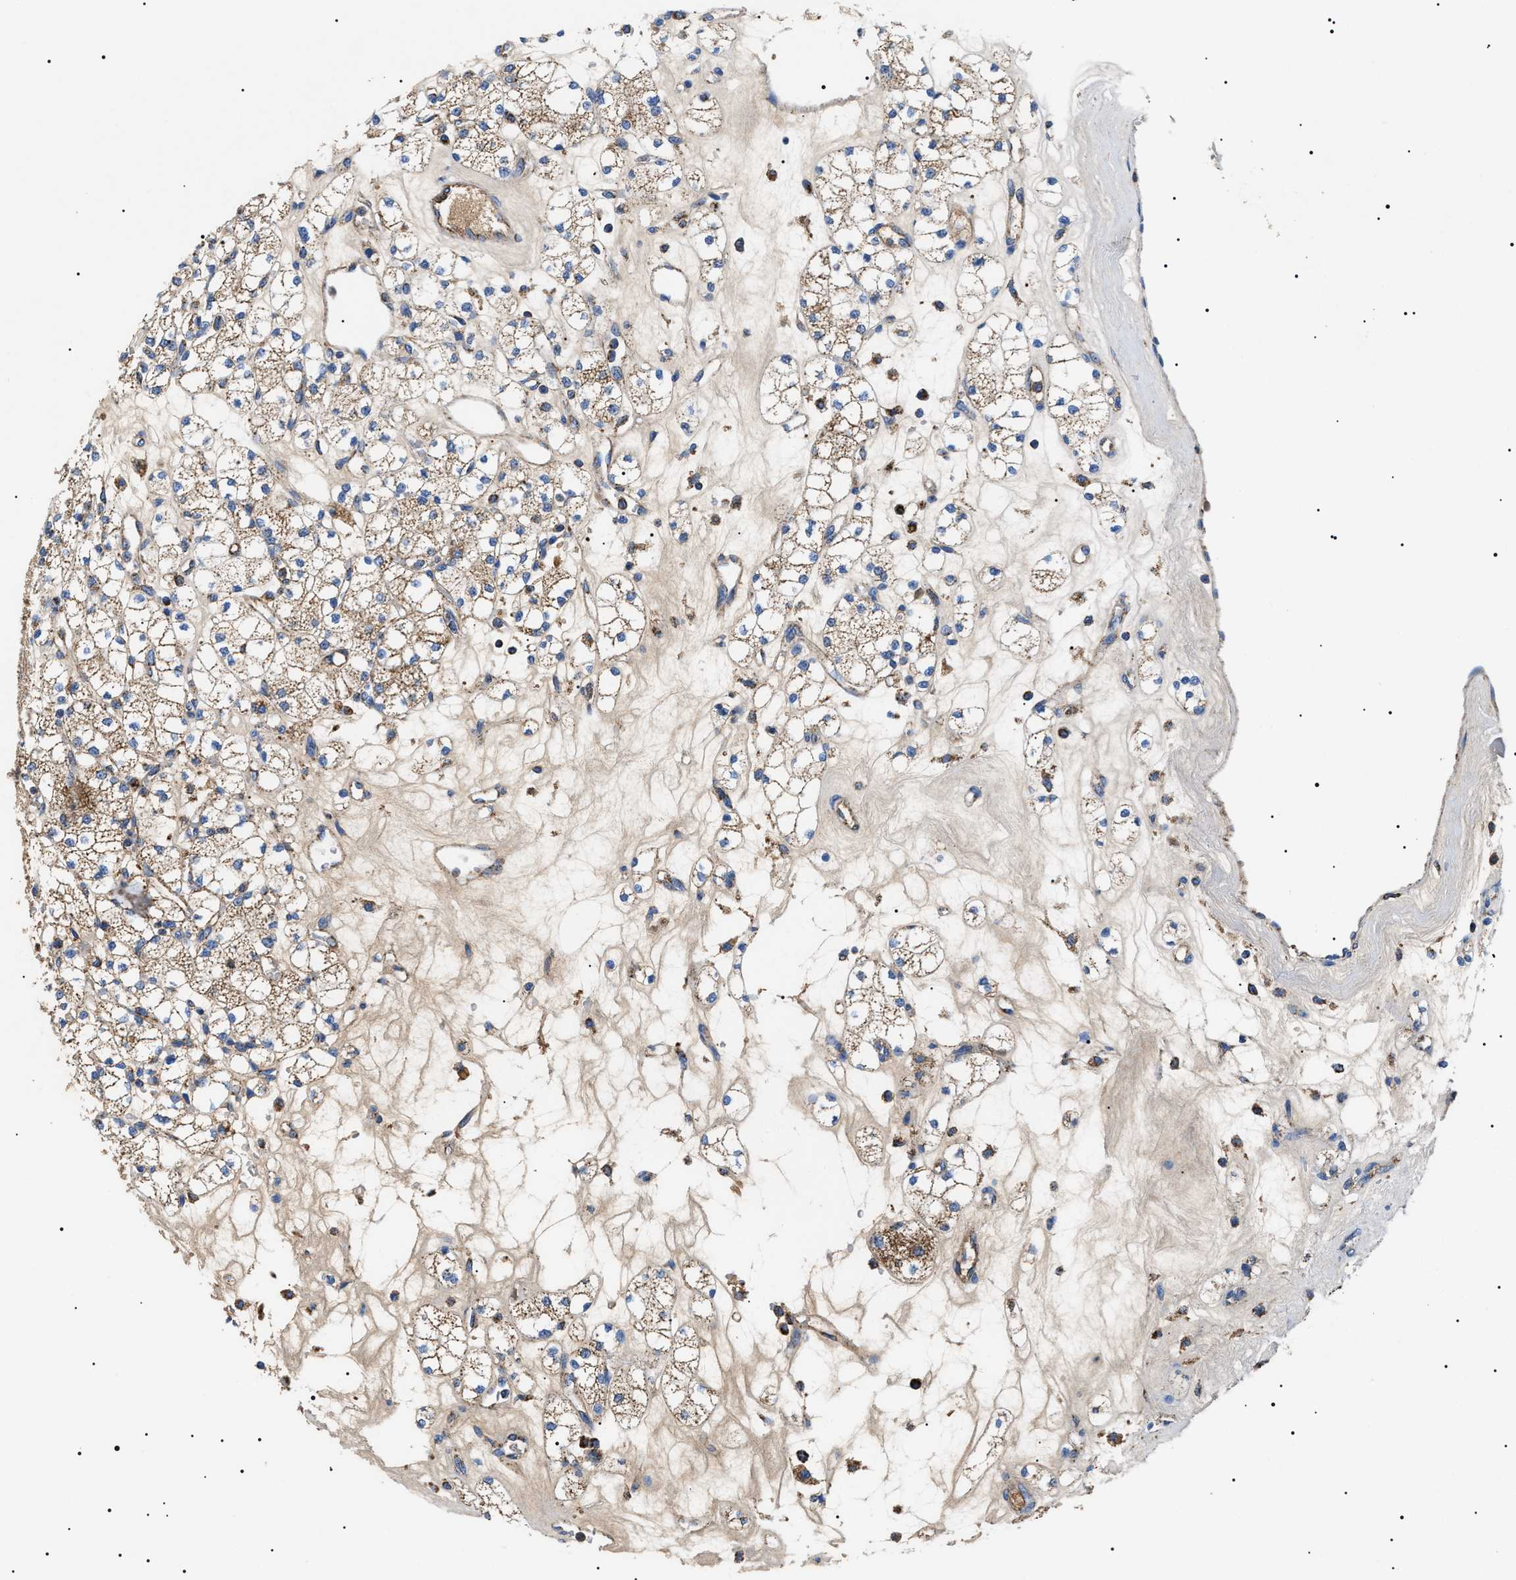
{"staining": {"intensity": "moderate", "quantity": ">75%", "location": "cytoplasmic/membranous"}, "tissue": "renal cancer", "cell_type": "Tumor cells", "image_type": "cancer", "snomed": [{"axis": "morphology", "description": "Adenocarcinoma, NOS"}, {"axis": "topography", "description": "Kidney"}], "caption": "Adenocarcinoma (renal) stained with immunohistochemistry shows moderate cytoplasmic/membranous positivity in about >75% of tumor cells.", "gene": "OXSM", "patient": {"sex": "male", "age": 77}}